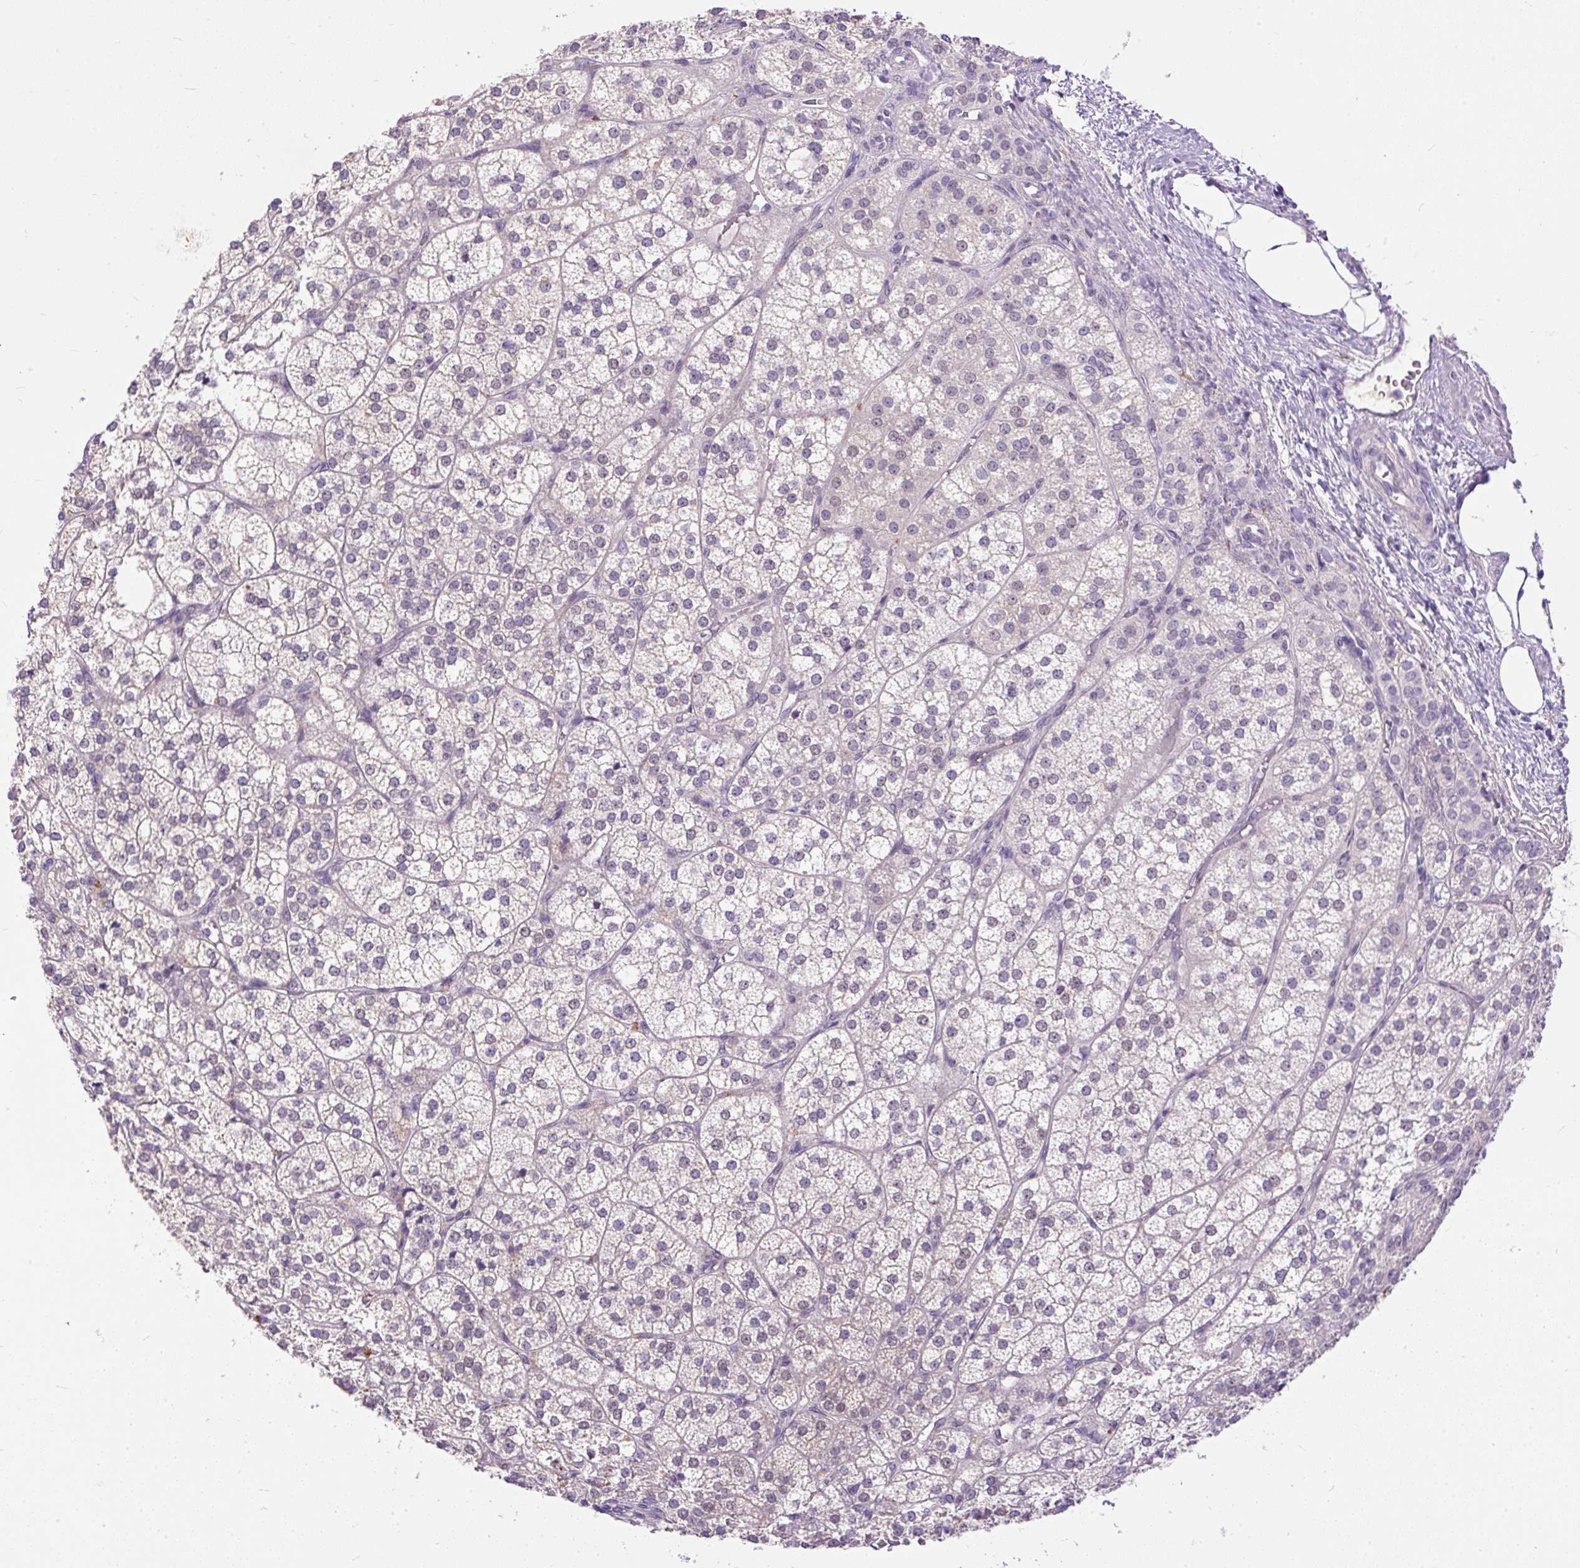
{"staining": {"intensity": "negative", "quantity": "none", "location": "none"}, "tissue": "adrenal gland", "cell_type": "Glandular cells", "image_type": "normal", "snomed": [{"axis": "morphology", "description": "Normal tissue, NOS"}, {"axis": "topography", "description": "Adrenal gland"}], "caption": "This is a histopathology image of IHC staining of unremarkable adrenal gland, which shows no expression in glandular cells. (DAB (3,3'-diaminobenzidine) immunohistochemistry (IHC) with hematoxylin counter stain).", "gene": "KRTAP20", "patient": {"sex": "female", "age": 60}}